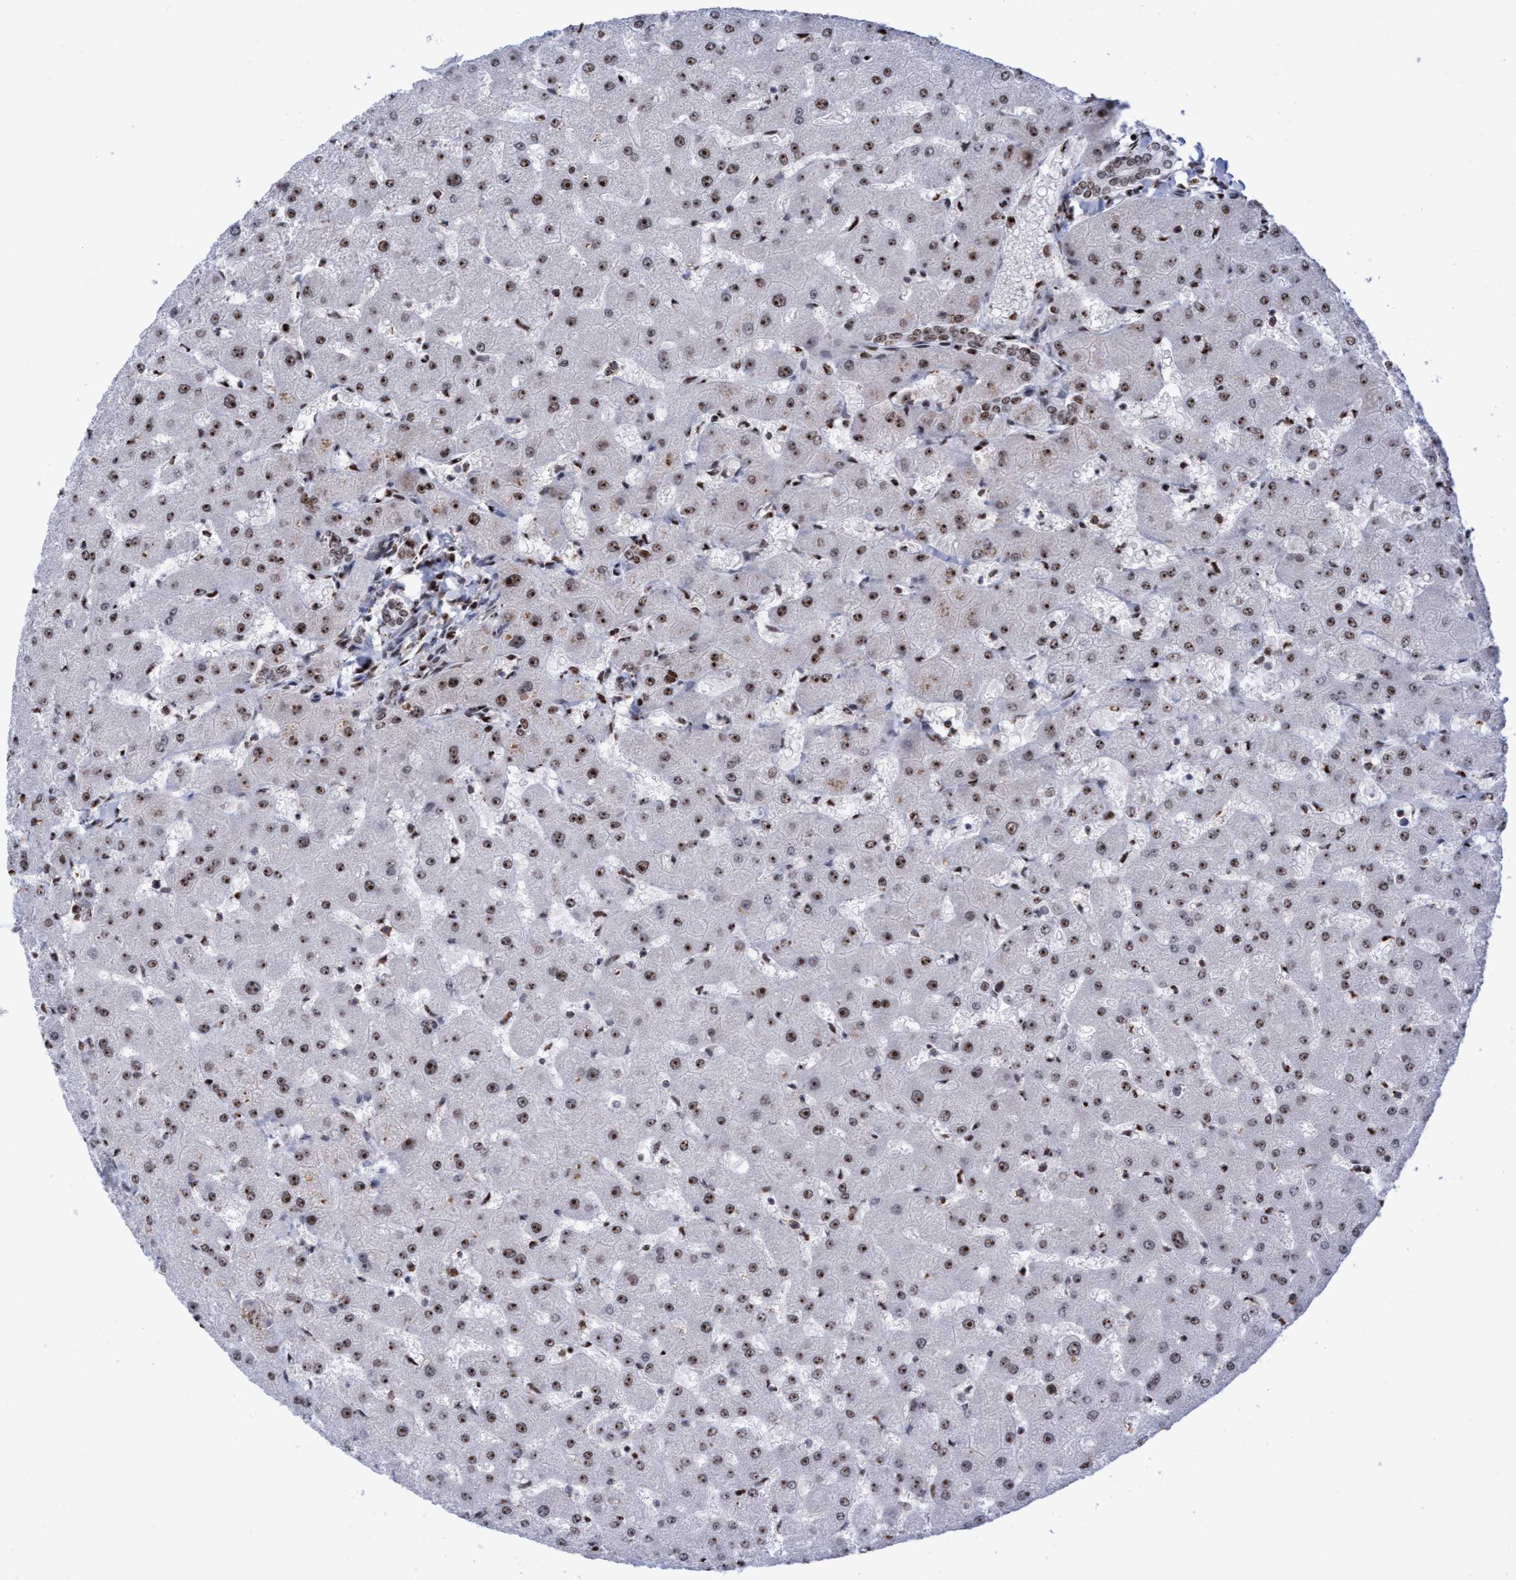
{"staining": {"intensity": "moderate", "quantity": ">75%", "location": "nuclear"}, "tissue": "liver", "cell_type": "Cholangiocytes", "image_type": "normal", "snomed": [{"axis": "morphology", "description": "Normal tissue, NOS"}, {"axis": "topography", "description": "Liver"}], "caption": "This histopathology image shows immunohistochemistry (IHC) staining of benign liver, with medium moderate nuclear expression in approximately >75% of cholangiocytes.", "gene": "EFCAB10", "patient": {"sex": "female", "age": 63}}